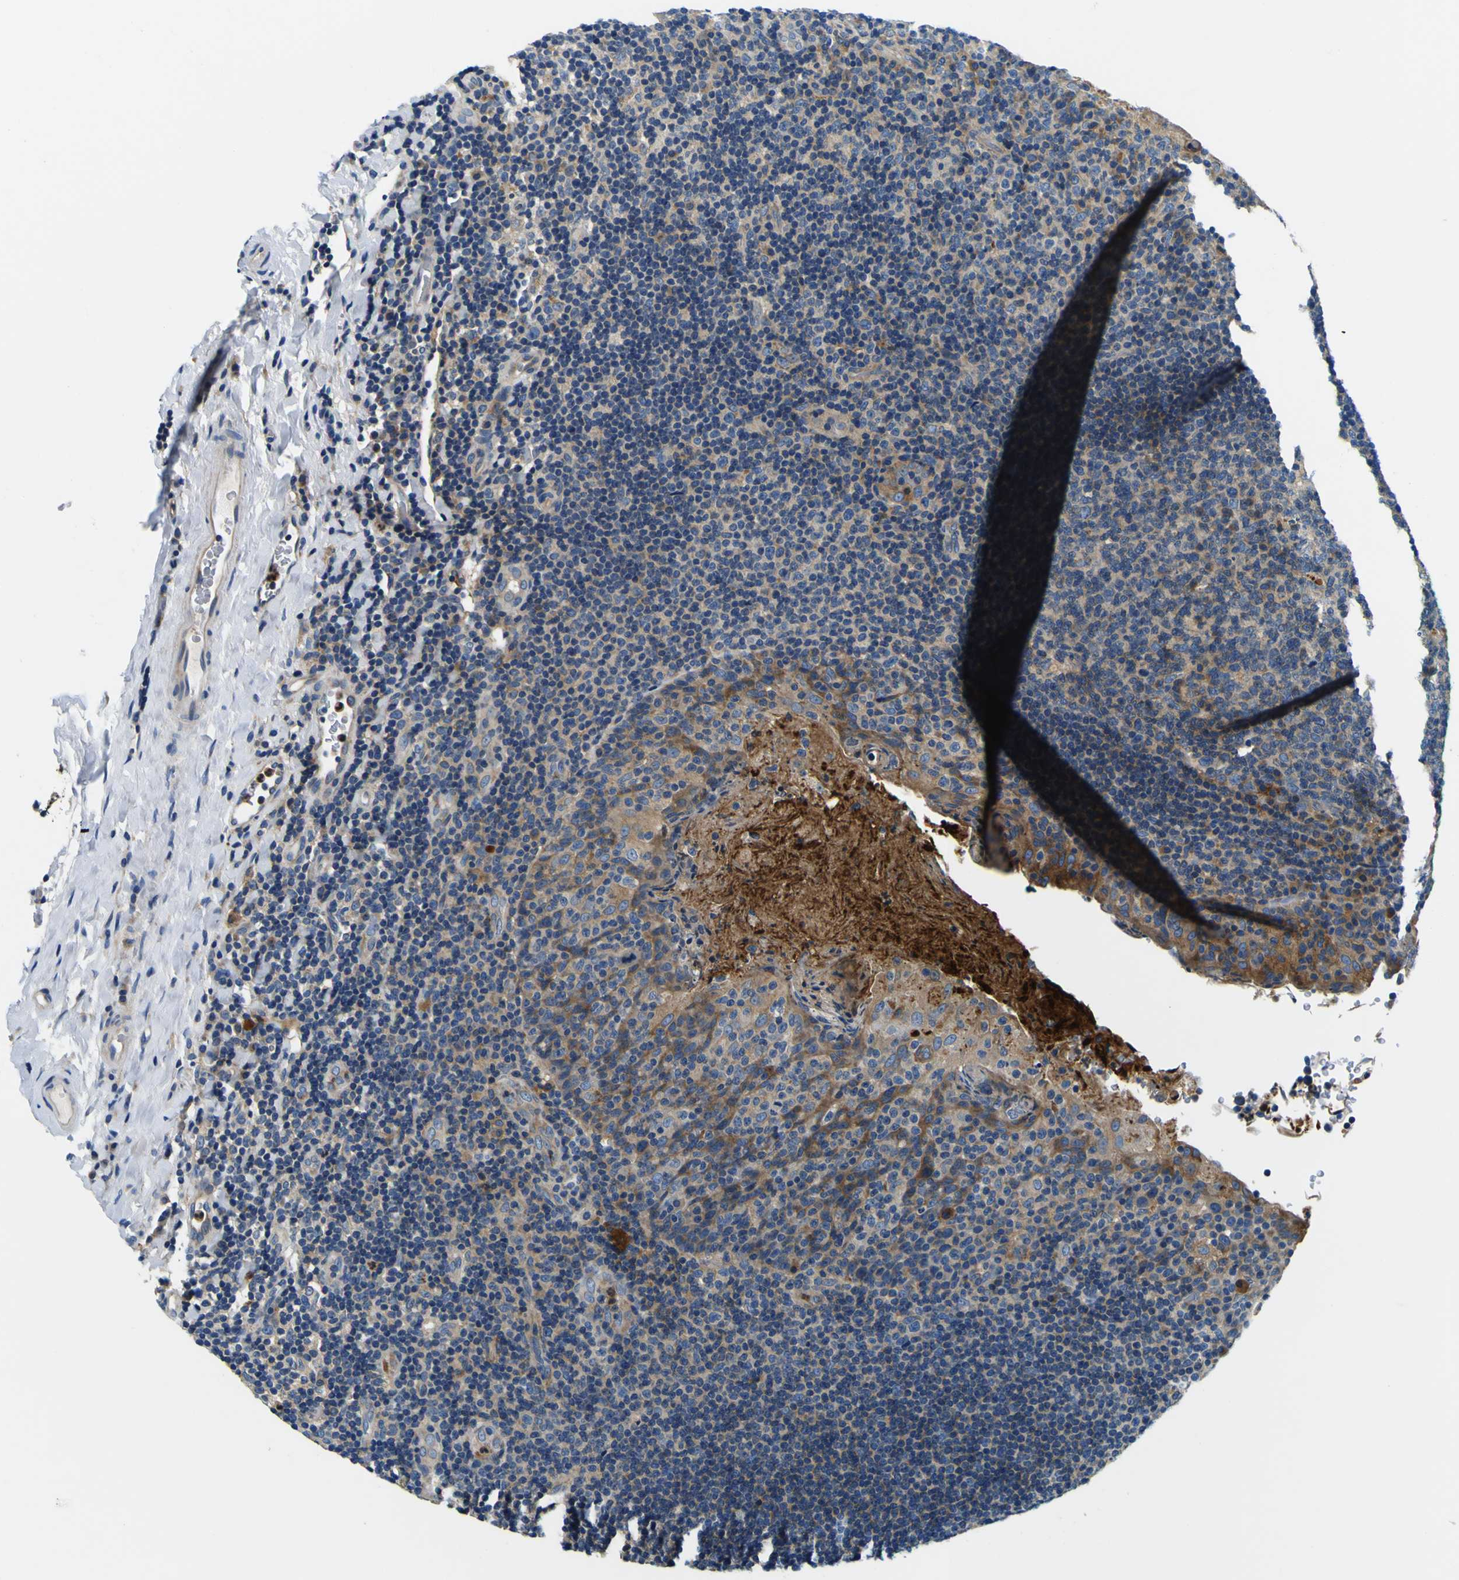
{"staining": {"intensity": "moderate", "quantity": "<25%", "location": "cytoplasmic/membranous"}, "tissue": "tonsil", "cell_type": "Germinal center cells", "image_type": "normal", "snomed": [{"axis": "morphology", "description": "Normal tissue, NOS"}, {"axis": "topography", "description": "Tonsil"}], "caption": "Immunohistochemical staining of benign tonsil reveals low levels of moderate cytoplasmic/membranous staining in approximately <25% of germinal center cells.", "gene": "CLSTN1", "patient": {"sex": "male", "age": 17}}